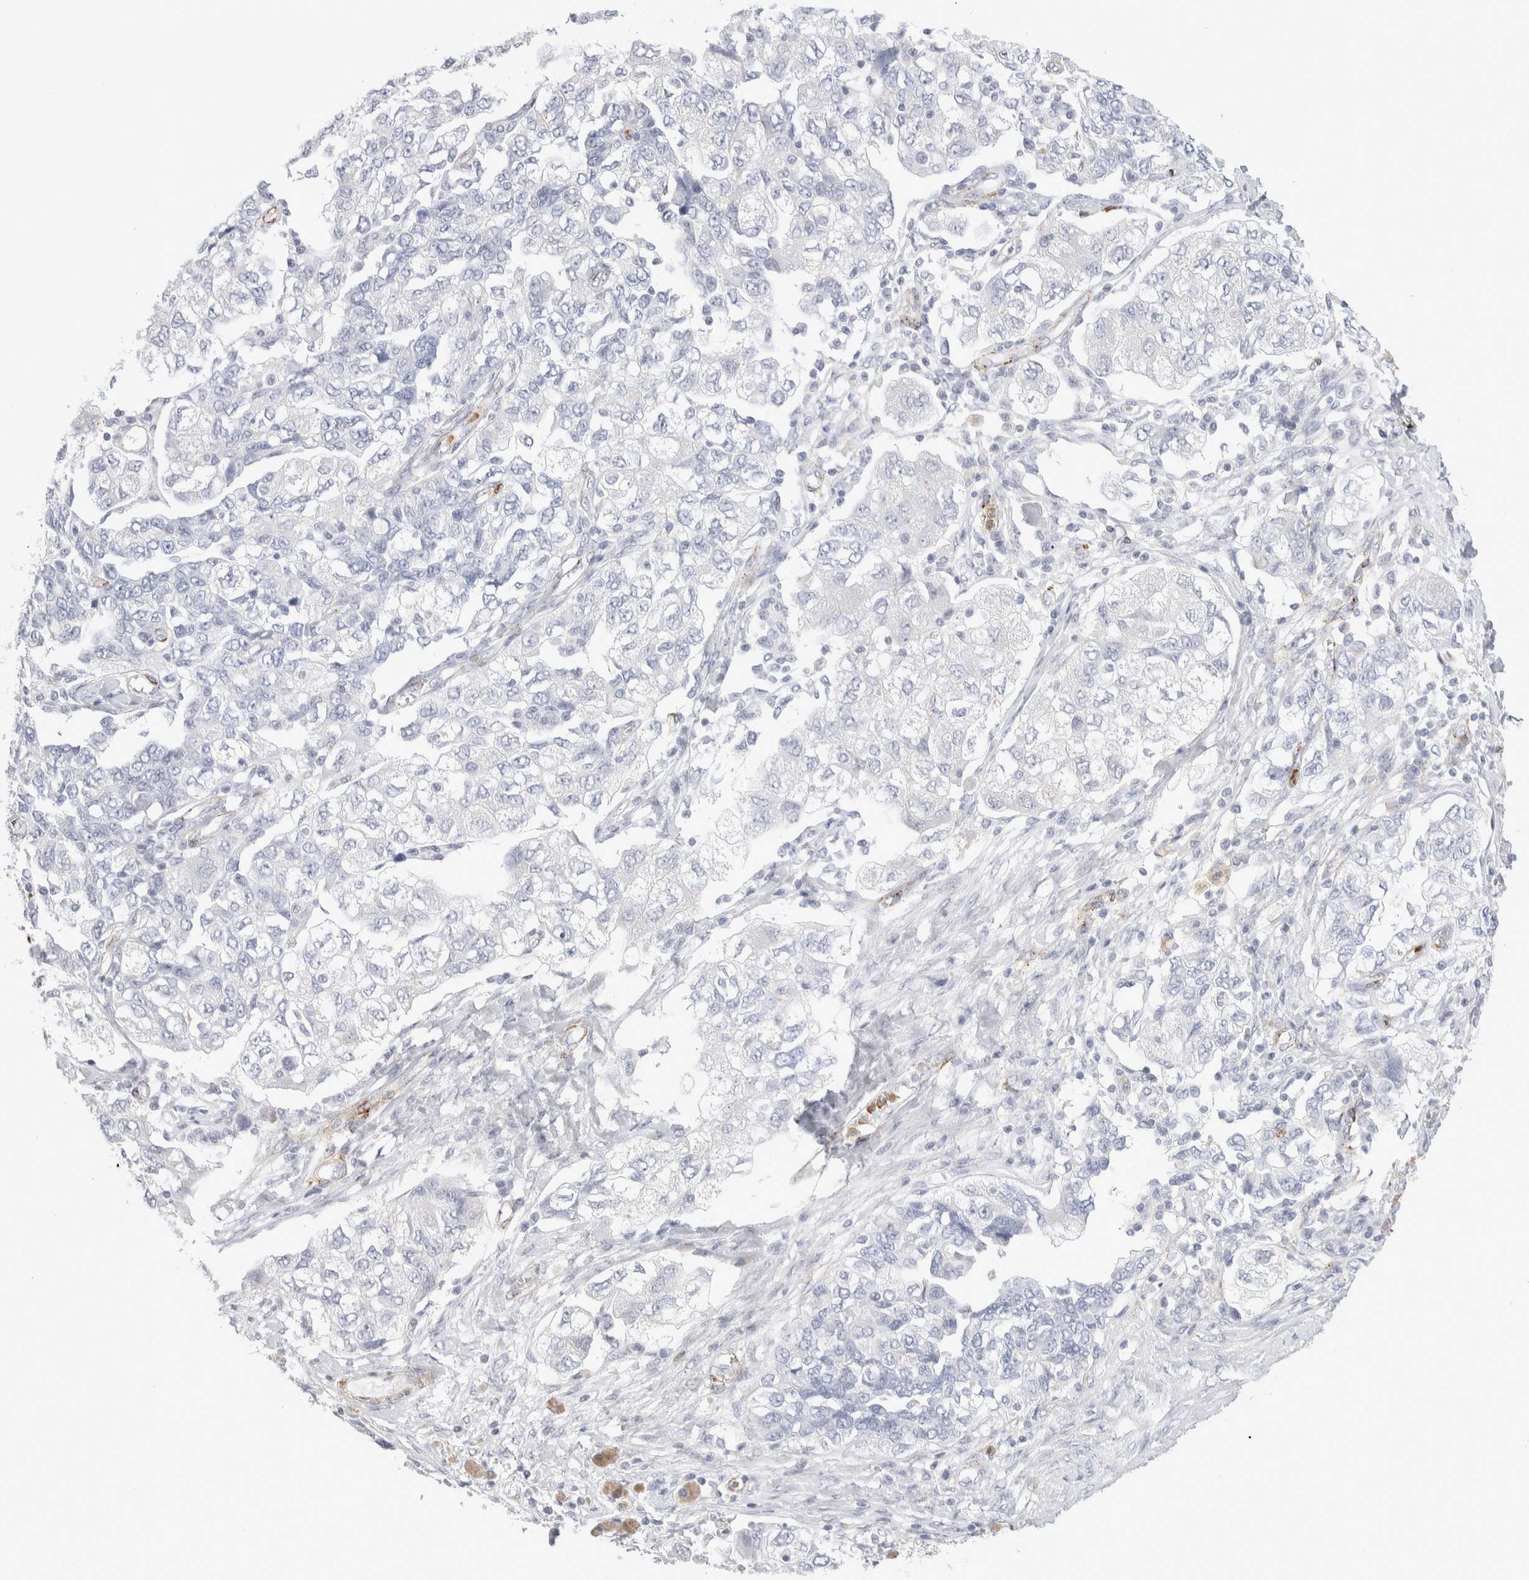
{"staining": {"intensity": "negative", "quantity": "none", "location": "none"}, "tissue": "ovarian cancer", "cell_type": "Tumor cells", "image_type": "cancer", "snomed": [{"axis": "morphology", "description": "Carcinoma, NOS"}, {"axis": "morphology", "description": "Cystadenocarcinoma, serous, NOS"}, {"axis": "topography", "description": "Ovary"}], "caption": "An immunohistochemistry (IHC) histopathology image of ovarian carcinoma is shown. There is no staining in tumor cells of ovarian carcinoma. The staining is performed using DAB (3,3'-diaminobenzidine) brown chromogen with nuclei counter-stained in using hematoxylin.", "gene": "SEPTIN4", "patient": {"sex": "female", "age": 69}}